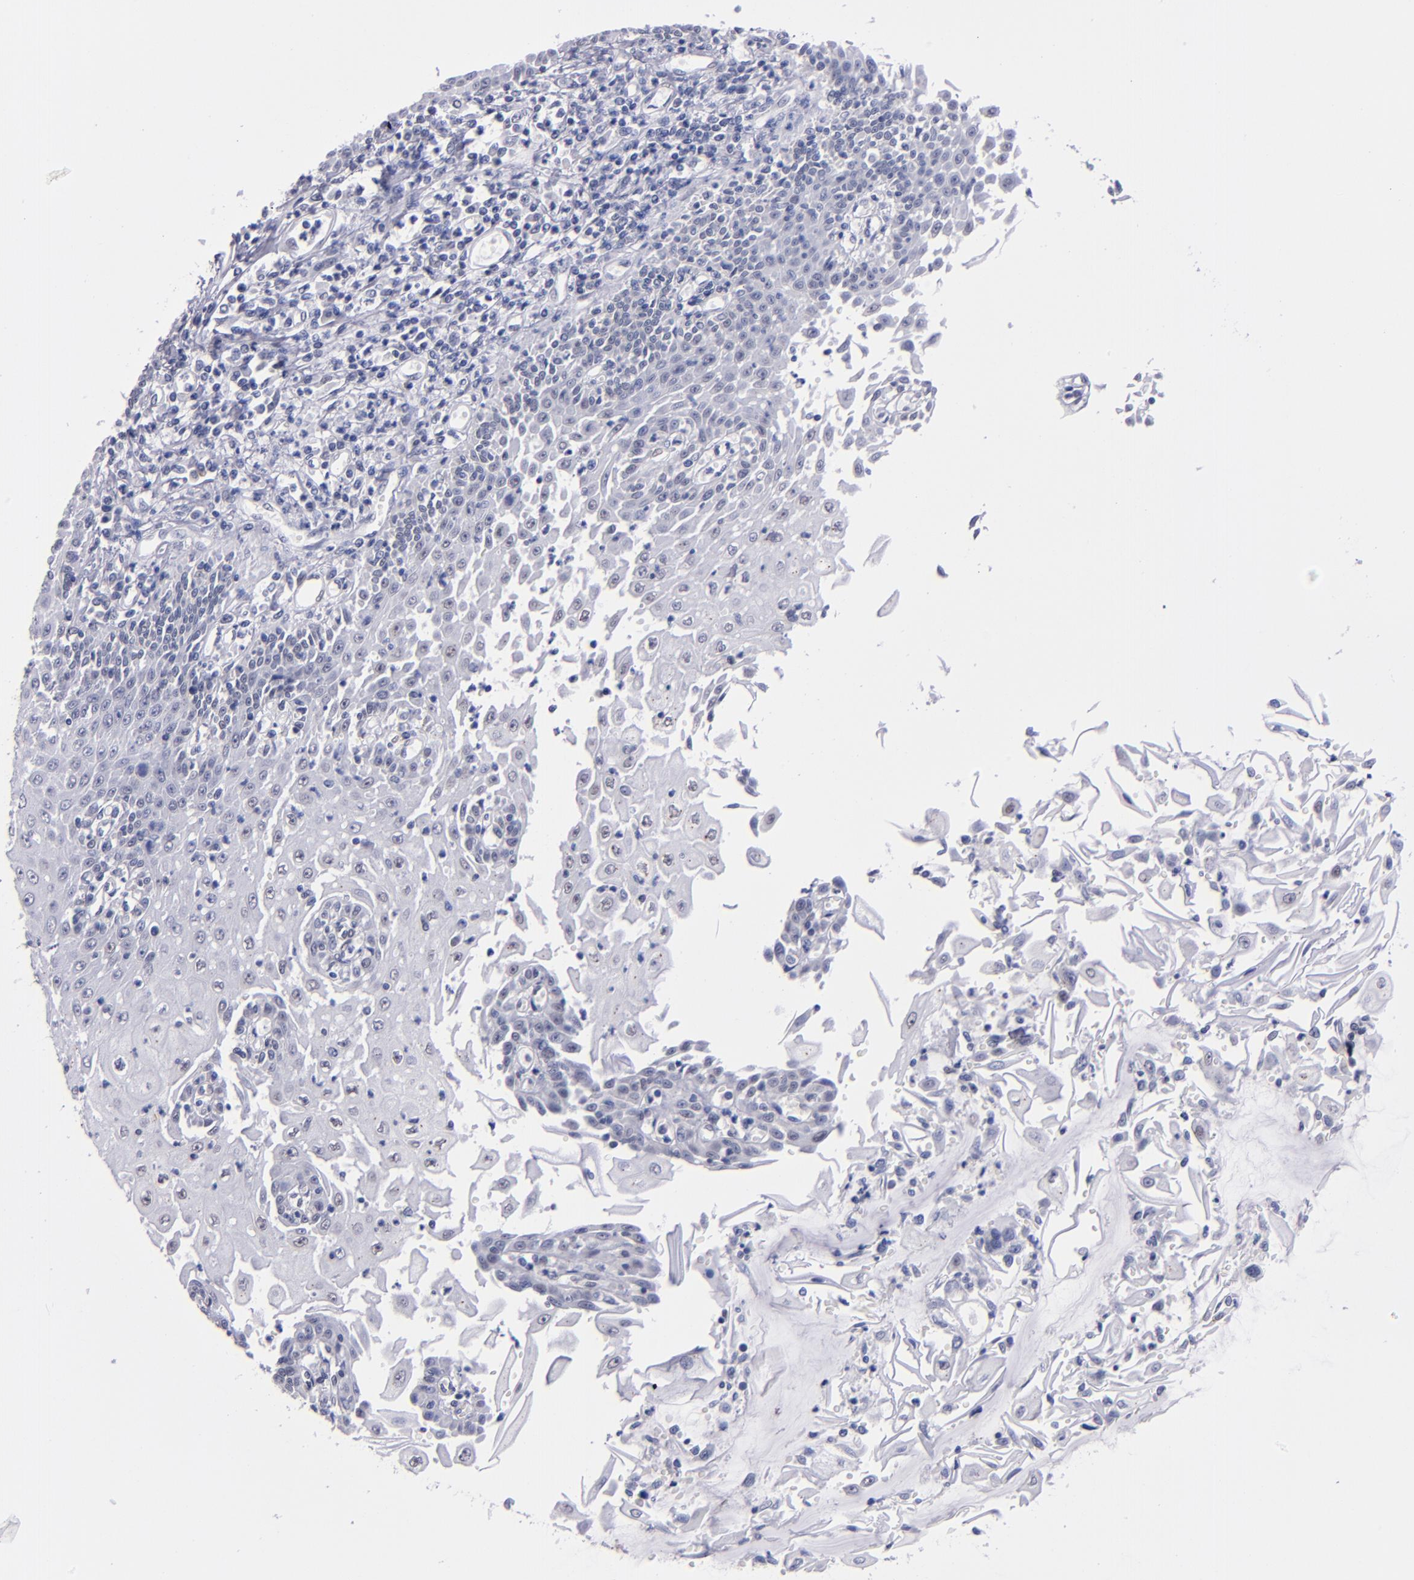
{"staining": {"intensity": "negative", "quantity": "none", "location": "none"}, "tissue": "esophagus", "cell_type": "Squamous epithelial cells", "image_type": "normal", "snomed": [{"axis": "morphology", "description": "Normal tissue, NOS"}, {"axis": "topography", "description": "Esophagus"}], "caption": "This is a image of immunohistochemistry (IHC) staining of normal esophagus, which shows no staining in squamous epithelial cells.", "gene": "HNF1B", "patient": {"sex": "male", "age": 65}}